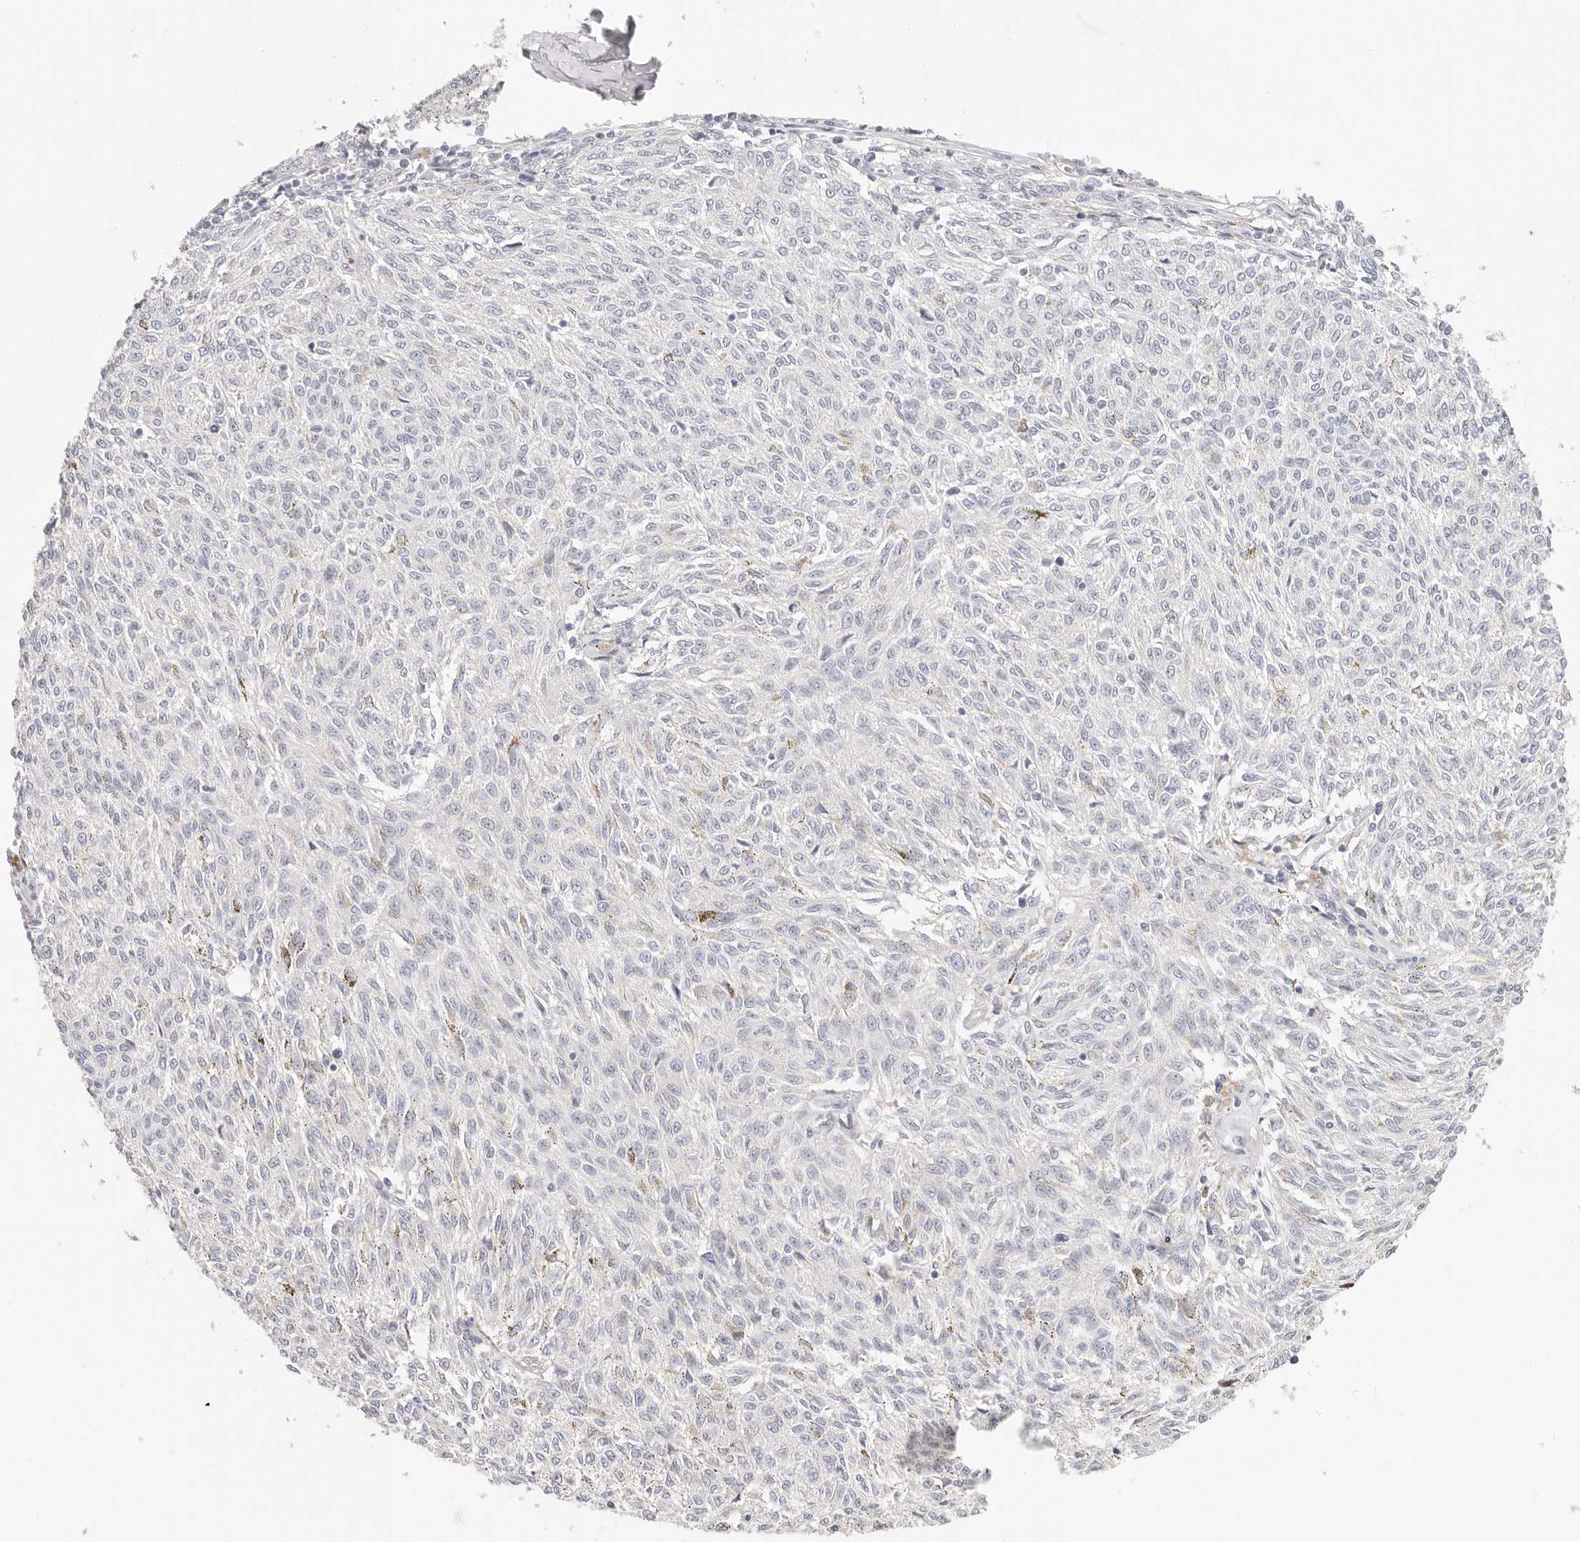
{"staining": {"intensity": "negative", "quantity": "none", "location": "none"}, "tissue": "melanoma", "cell_type": "Tumor cells", "image_type": "cancer", "snomed": [{"axis": "morphology", "description": "Malignant melanoma, NOS"}, {"axis": "topography", "description": "Skin"}], "caption": "Melanoma was stained to show a protein in brown. There is no significant staining in tumor cells. The staining was performed using DAB to visualize the protein expression in brown, while the nuclei were stained in blue with hematoxylin (Magnification: 20x).", "gene": "DTNBP1", "patient": {"sex": "female", "age": 72}}